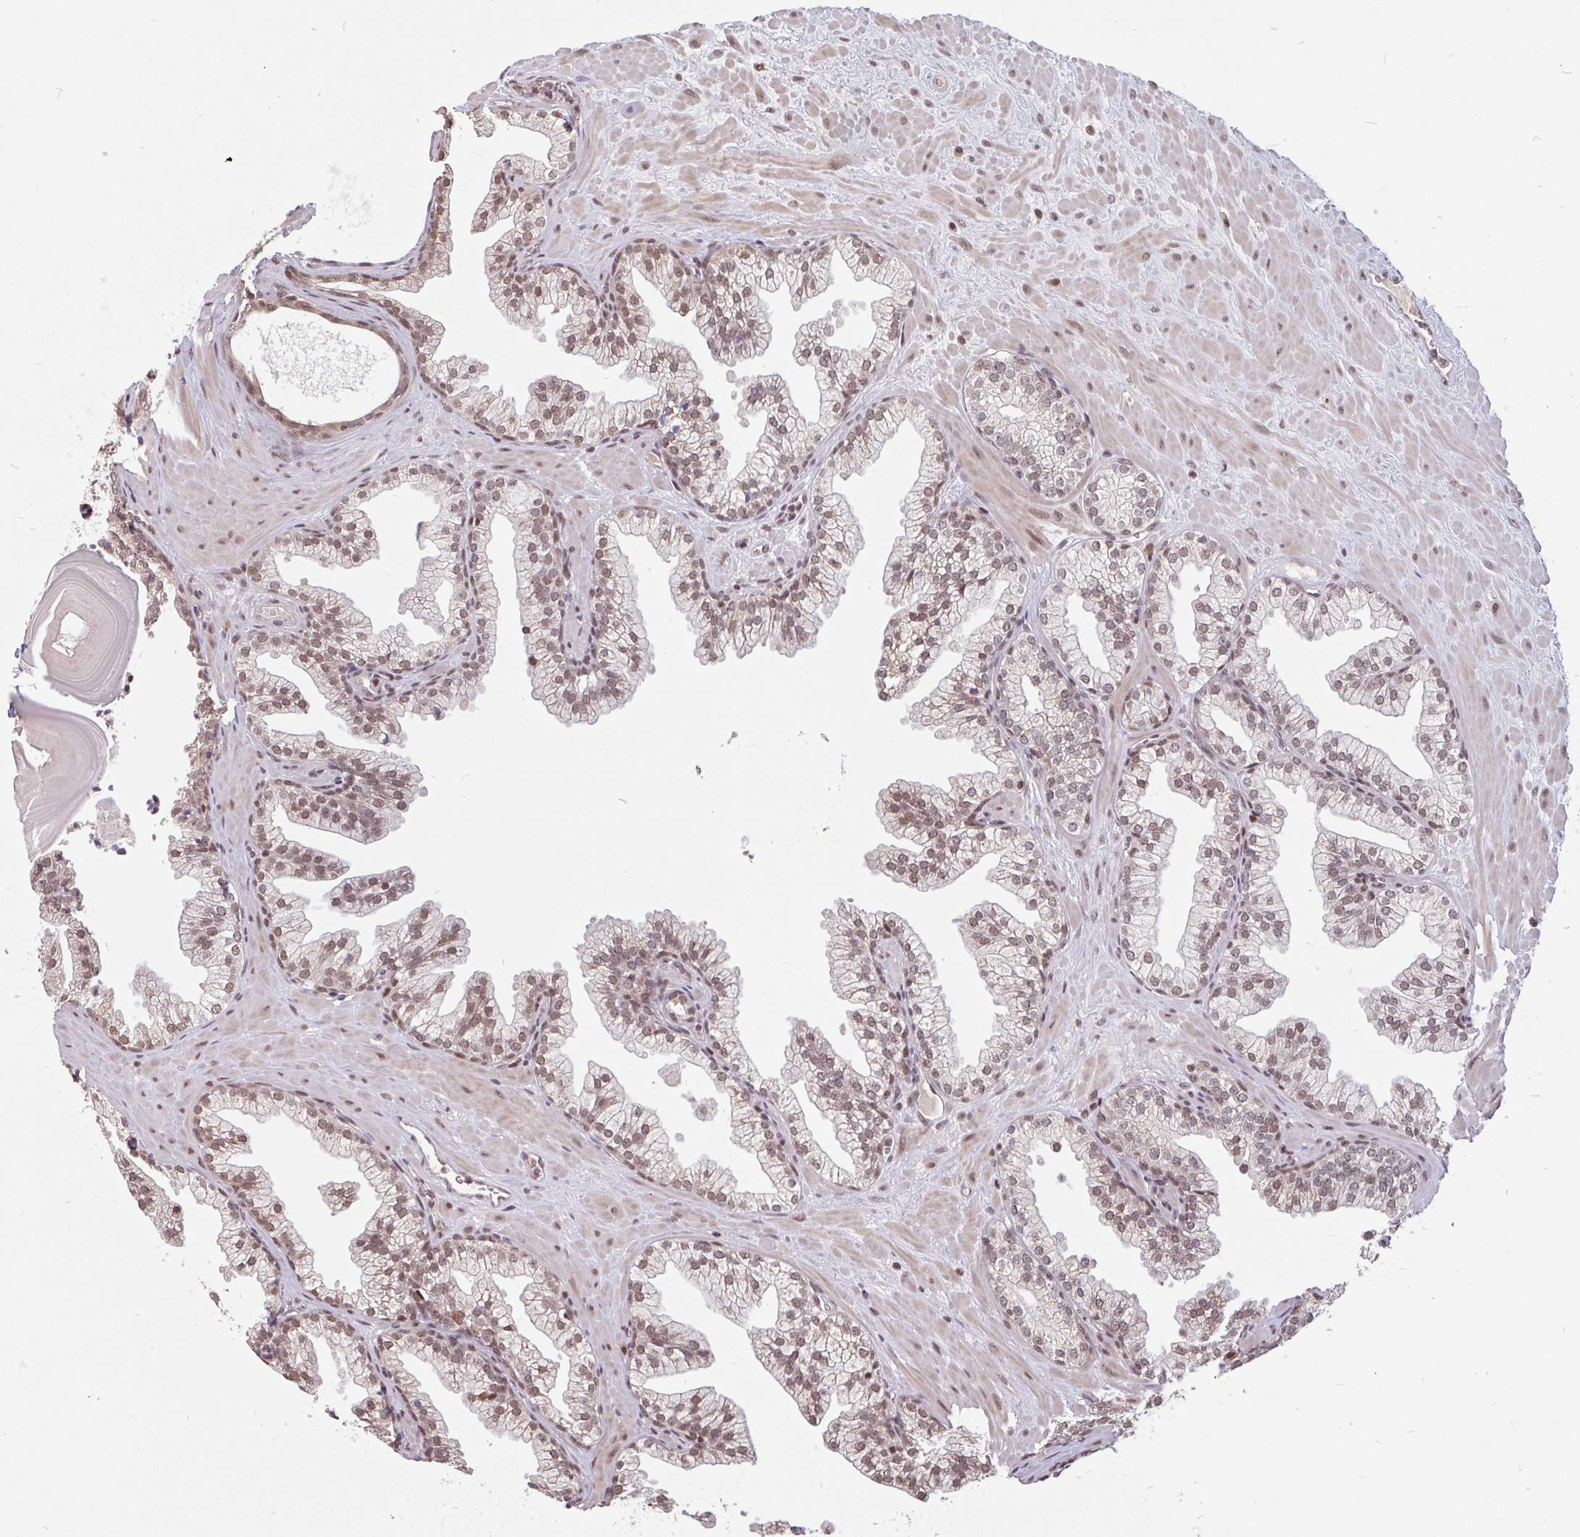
{"staining": {"intensity": "moderate", "quantity": ">75%", "location": "nuclear"}, "tissue": "prostate", "cell_type": "Glandular cells", "image_type": "normal", "snomed": [{"axis": "morphology", "description": "Normal tissue, NOS"}, {"axis": "topography", "description": "Prostate"}, {"axis": "topography", "description": "Peripheral nerve tissue"}], "caption": "Immunohistochemical staining of normal human prostate displays >75% levels of moderate nuclear protein staining in about >75% of glandular cells.", "gene": "DR1", "patient": {"sex": "male", "age": 61}}